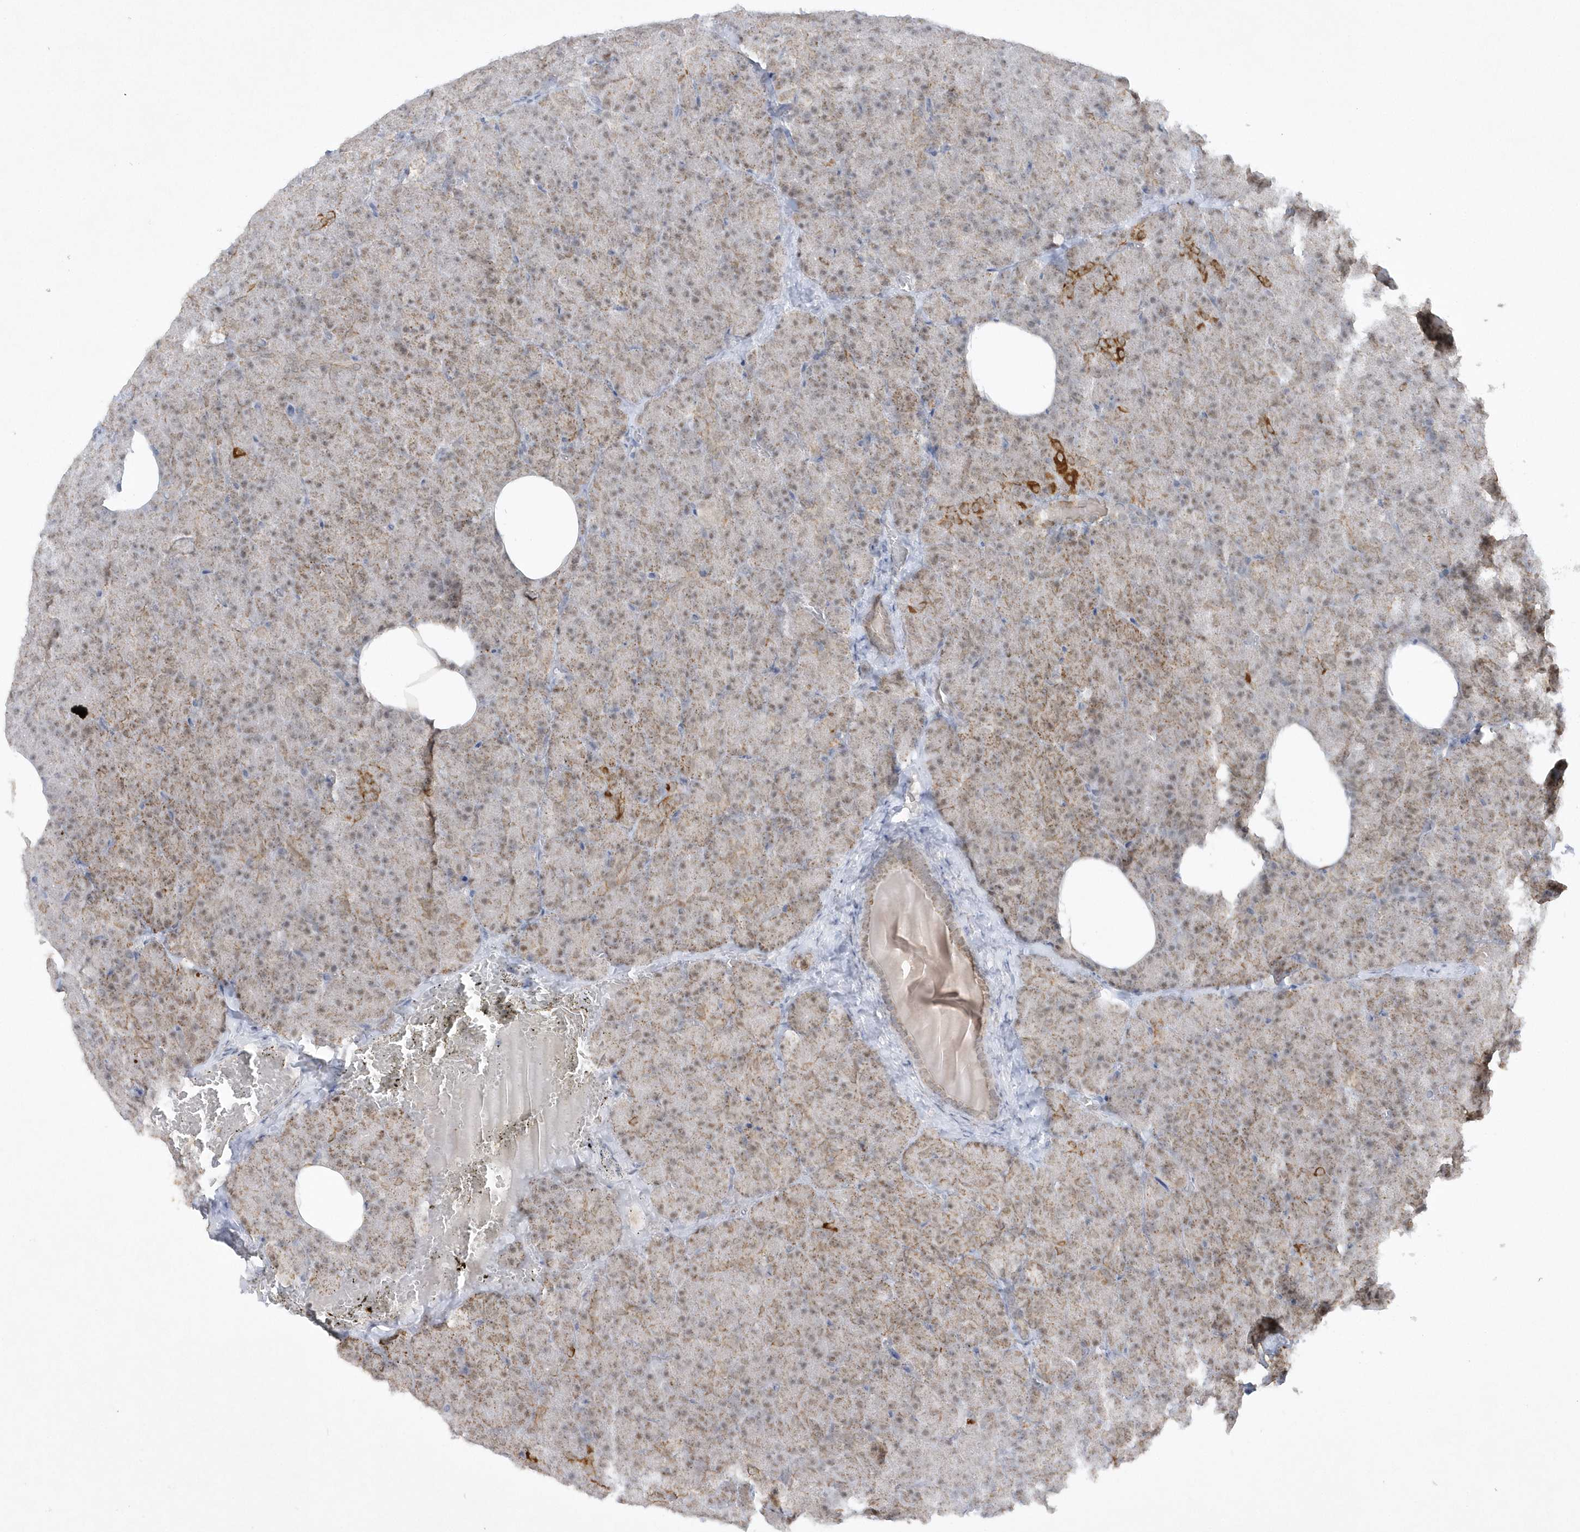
{"staining": {"intensity": "moderate", "quantity": ">75%", "location": "cytoplasmic/membranous,nuclear"}, "tissue": "pancreas", "cell_type": "Exocrine glandular cells", "image_type": "normal", "snomed": [{"axis": "morphology", "description": "Normal tissue, NOS"}, {"axis": "morphology", "description": "Carcinoid, malignant, NOS"}, {"axis": "topography", "description": "Pancreas"}], "caption": "Unremarkable pancreas exhibits moderate cytoplasmic/membranous,nuclear expression in about >75% of exocrine glandular cells, visualized by immunohistochemistry. (Stains: DAB in brown, nuclei in blue, Microscopy: brightfield microscopy at high magnification).", "gene": "CPSF3", "patient": {"sex": "female", "age": 35}}